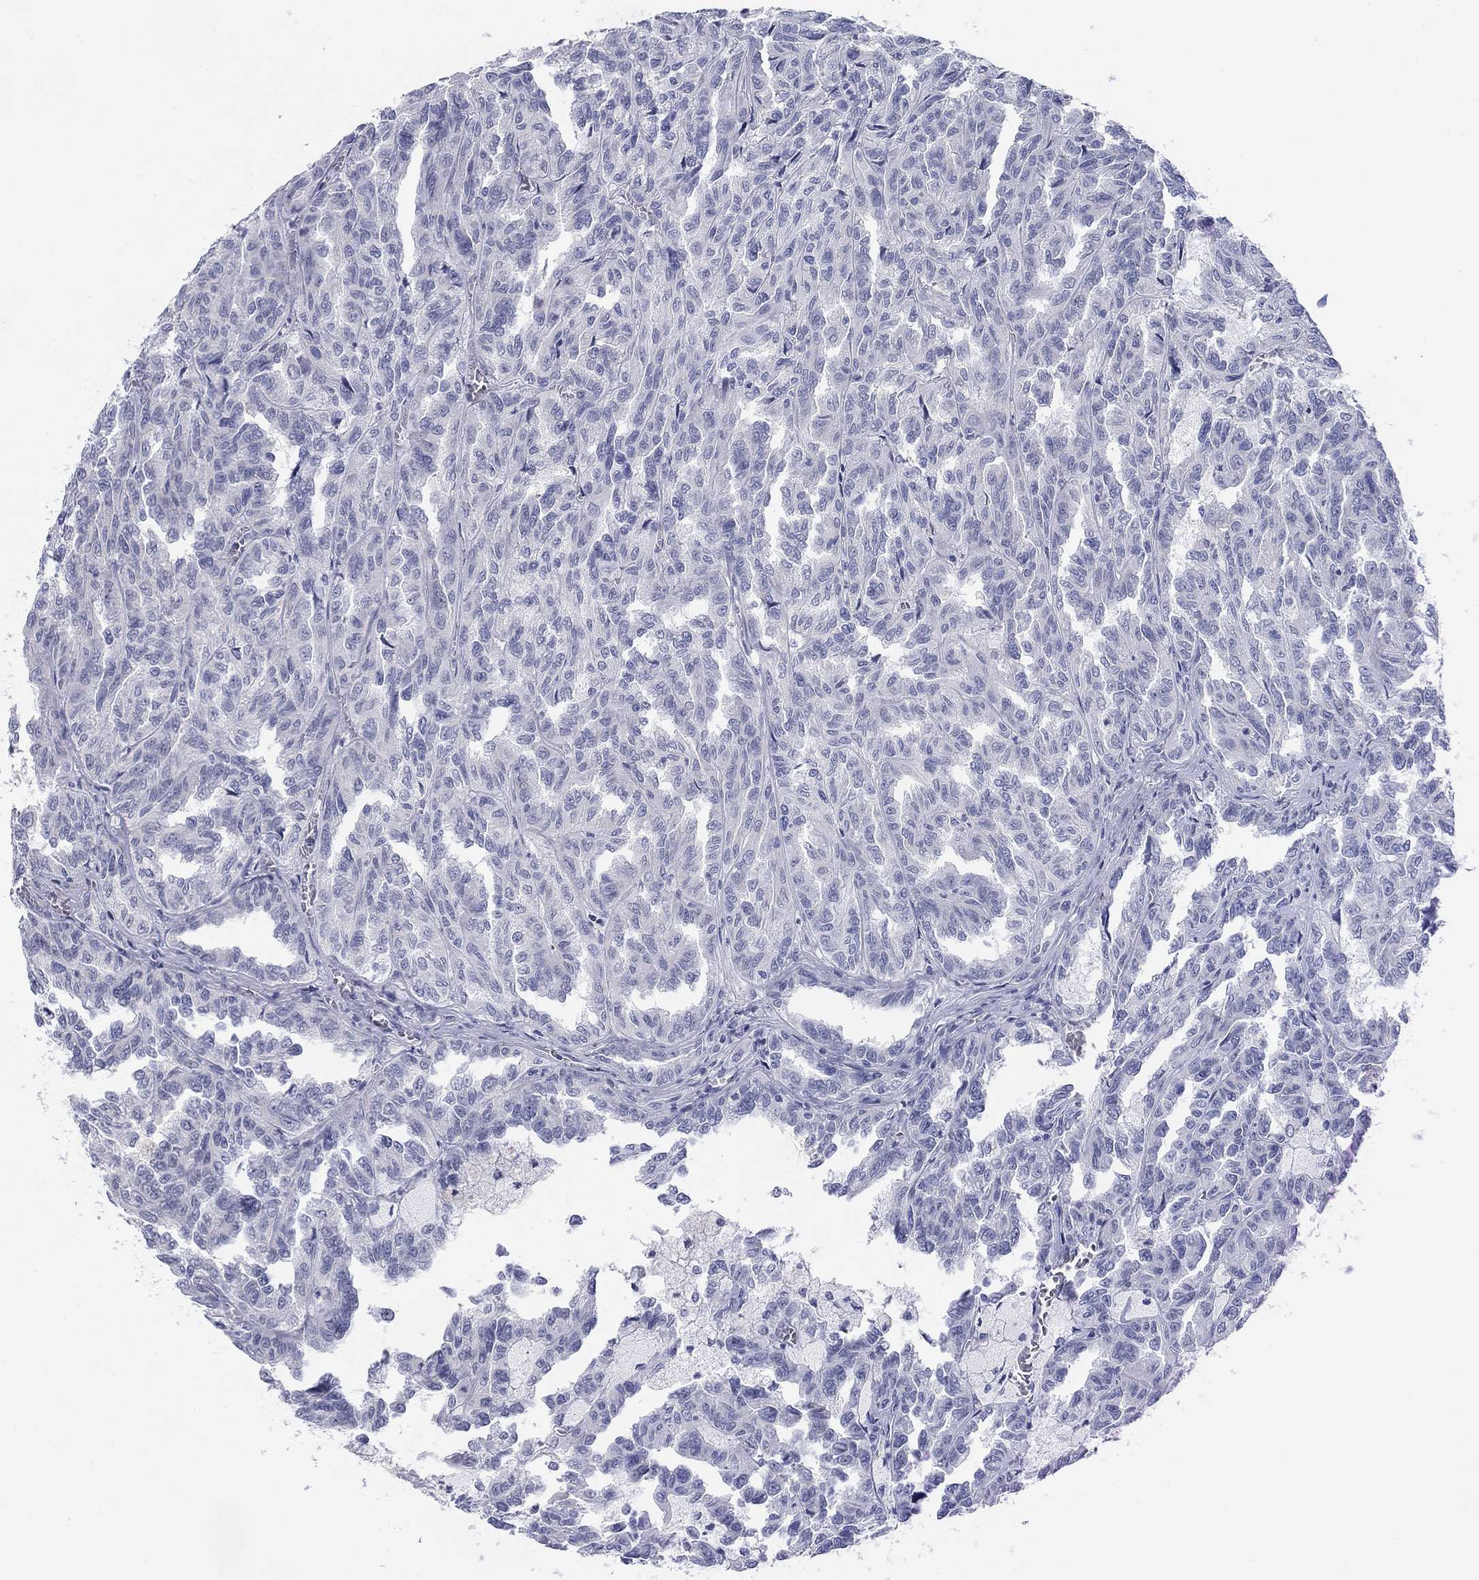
{"staining": {"intensity": "negative", "quantity": "none", "location": "none"}, "tissue": "renal cancer", "cell_type": "Tumor cells", "image_type": "cancer", "snomed": [{"axis": "morphology", "description": "Adenocarcinoma, NOS"}, {"axis": "topography", "description": "Kidney"}], "caption": "Image shows no protein staining in tumor cells of renal cancer (adenocarcinoma) tissue.", "gene": "PRPH", "patient": {"sex": "male", "age": 79}}